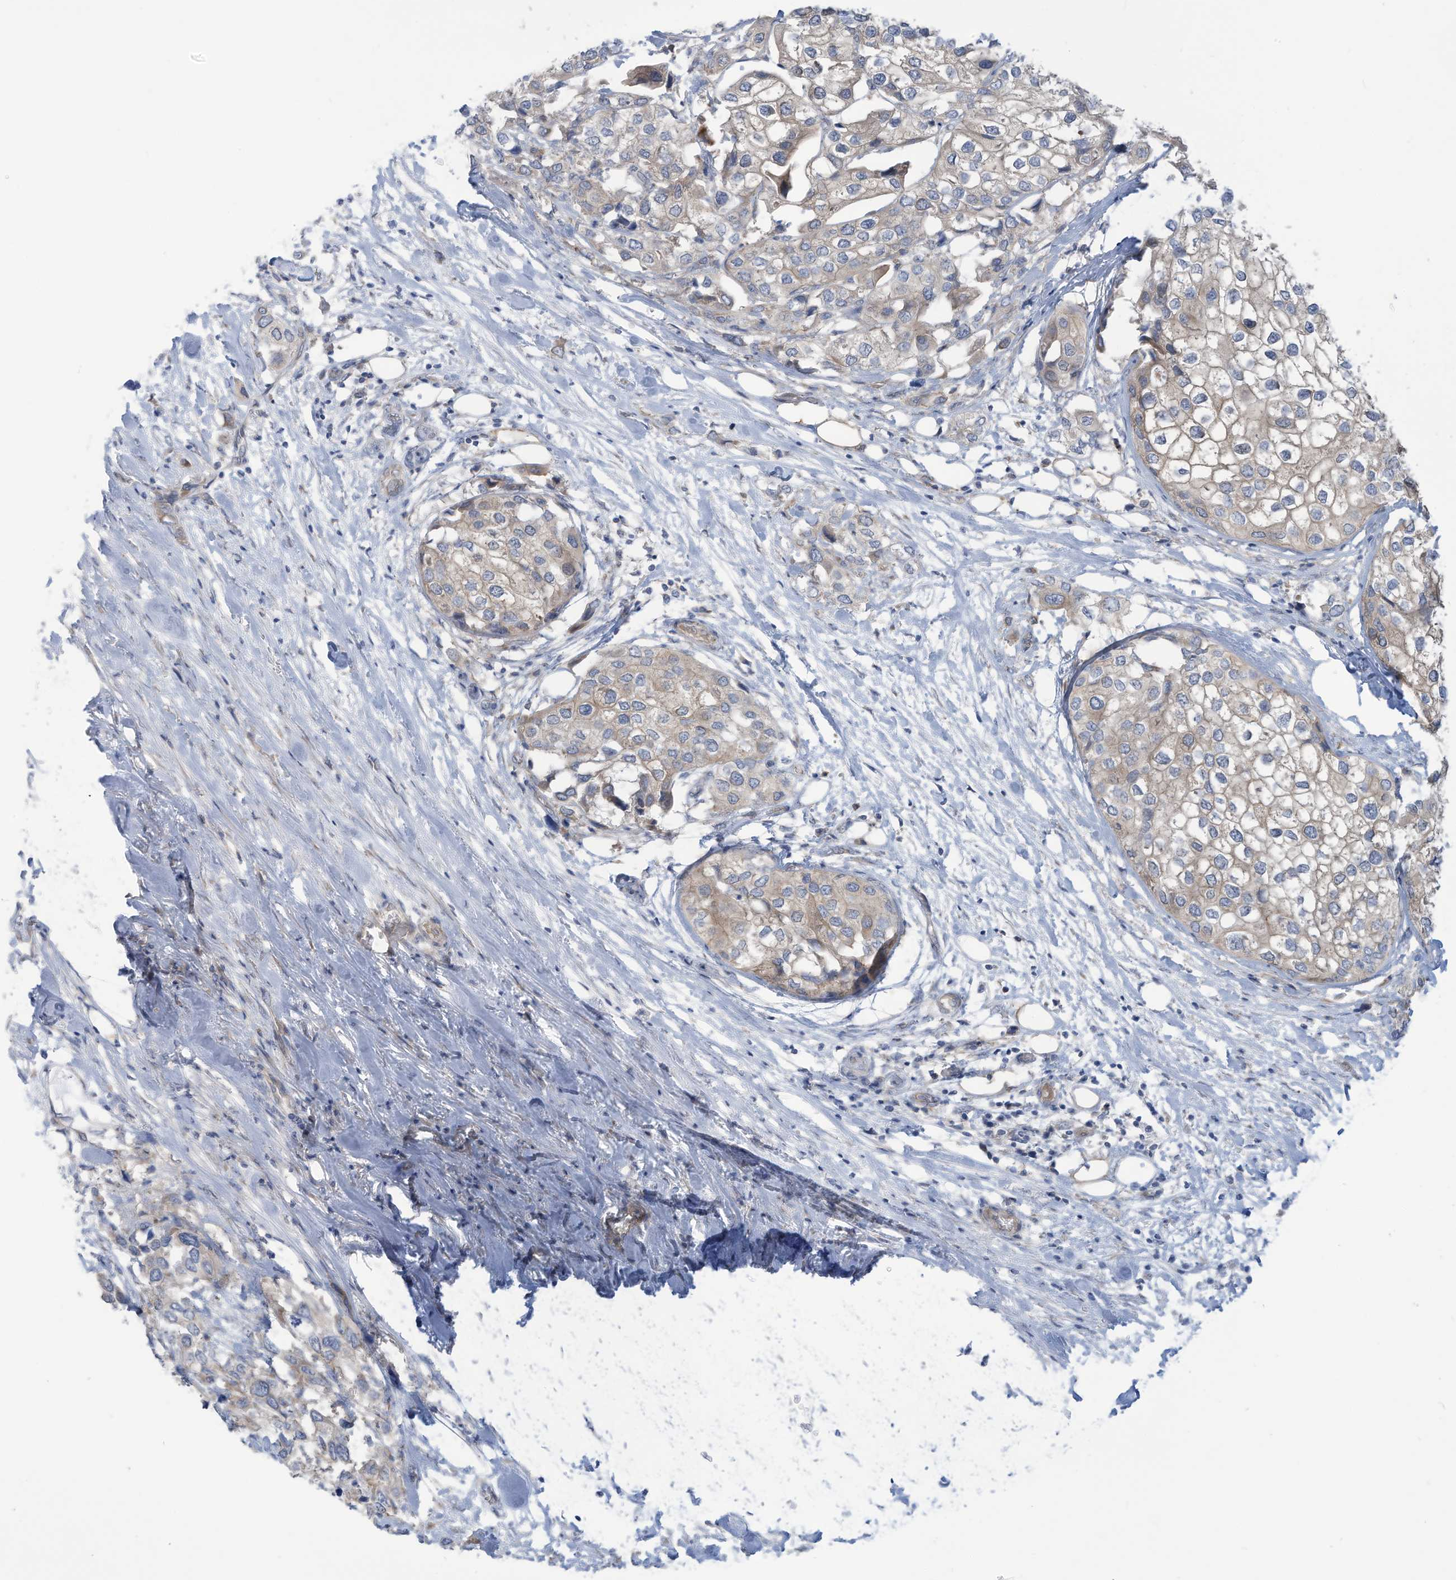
{"staining": {"intensity": "weak", "quantity": "<25%", "location": "cytoplasmic/membranous"}, "tissue": "urothelial cancer", "cell_type": "Tumor cells", "image_type": "cancer", "snomed": [{"axis": "morphology", "description": "Urothelial carcinoma, High grade"}, {"axis": "topography", "description": "Urinary bladder"}], "caption": "IHC image of neoplastic tissue: urothelial cancer stained with DAB (3,3'-diaminobenzidine) displays no significant protein staining in tumor cells.", "gene": "ADAT2", "patient": {"sex": "male", "age": 64}}